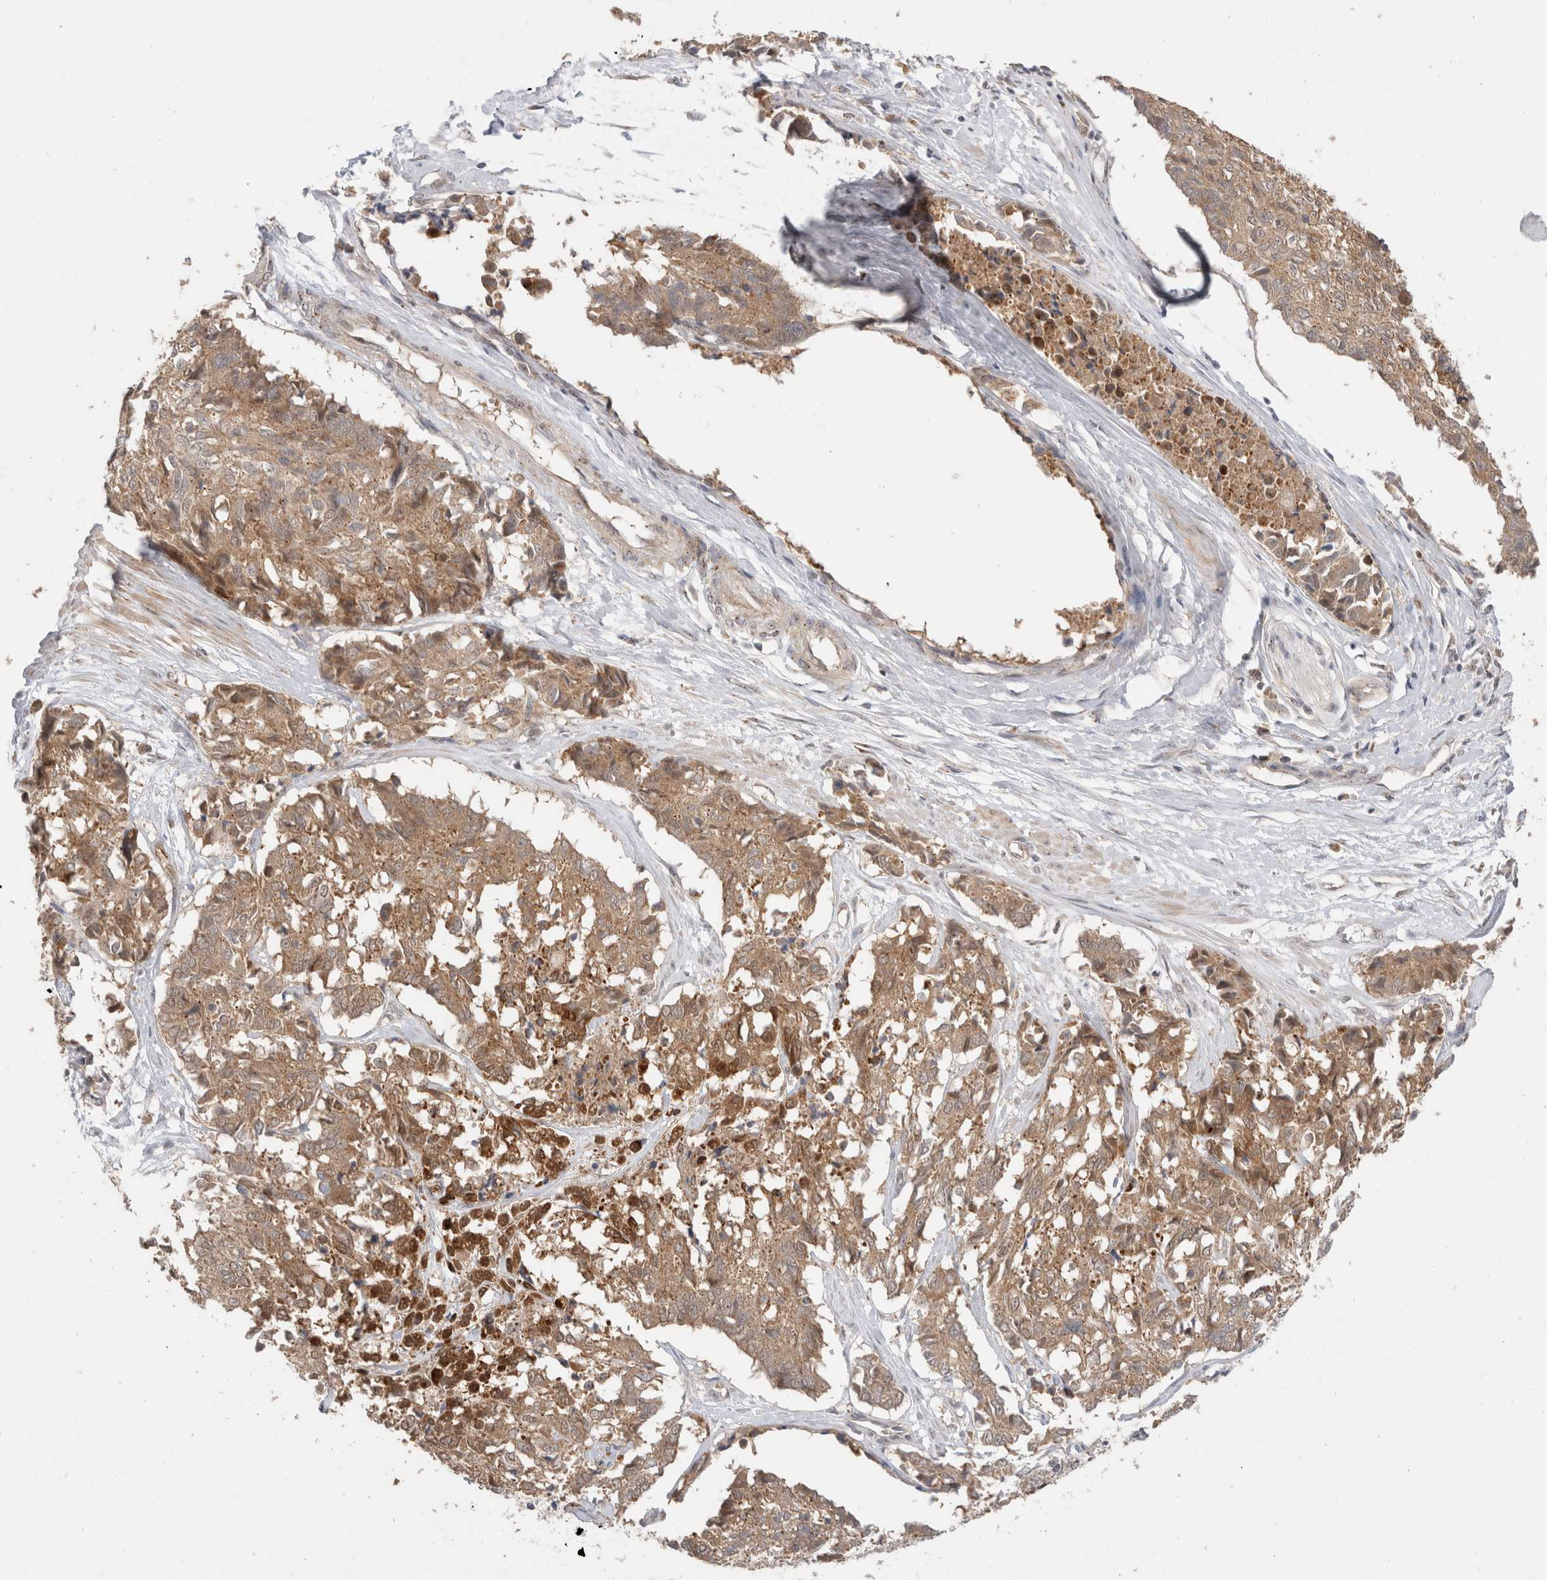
{"staining": {"intensity": "weak", "quantity": ">75%", "location": "cytoplasmic/membranous"}, "tissue": "cervical cancer", "cell_type": "Tumor cells", "image_type": "cancer", "snomed": [{"axis": "morphology", "description": "Squamous cell carcinoma, NOS"}, {"axis": "topography", "description": "Cervix"}], "caption": "A brown stain highlights weak cytoplasmic/membranous positivity of a protein in human cervical cancer (squamous cell carcinoma) tumor cells.", "gene": "SLC29A1", "patient": {"sex": "female", "age": 35}}